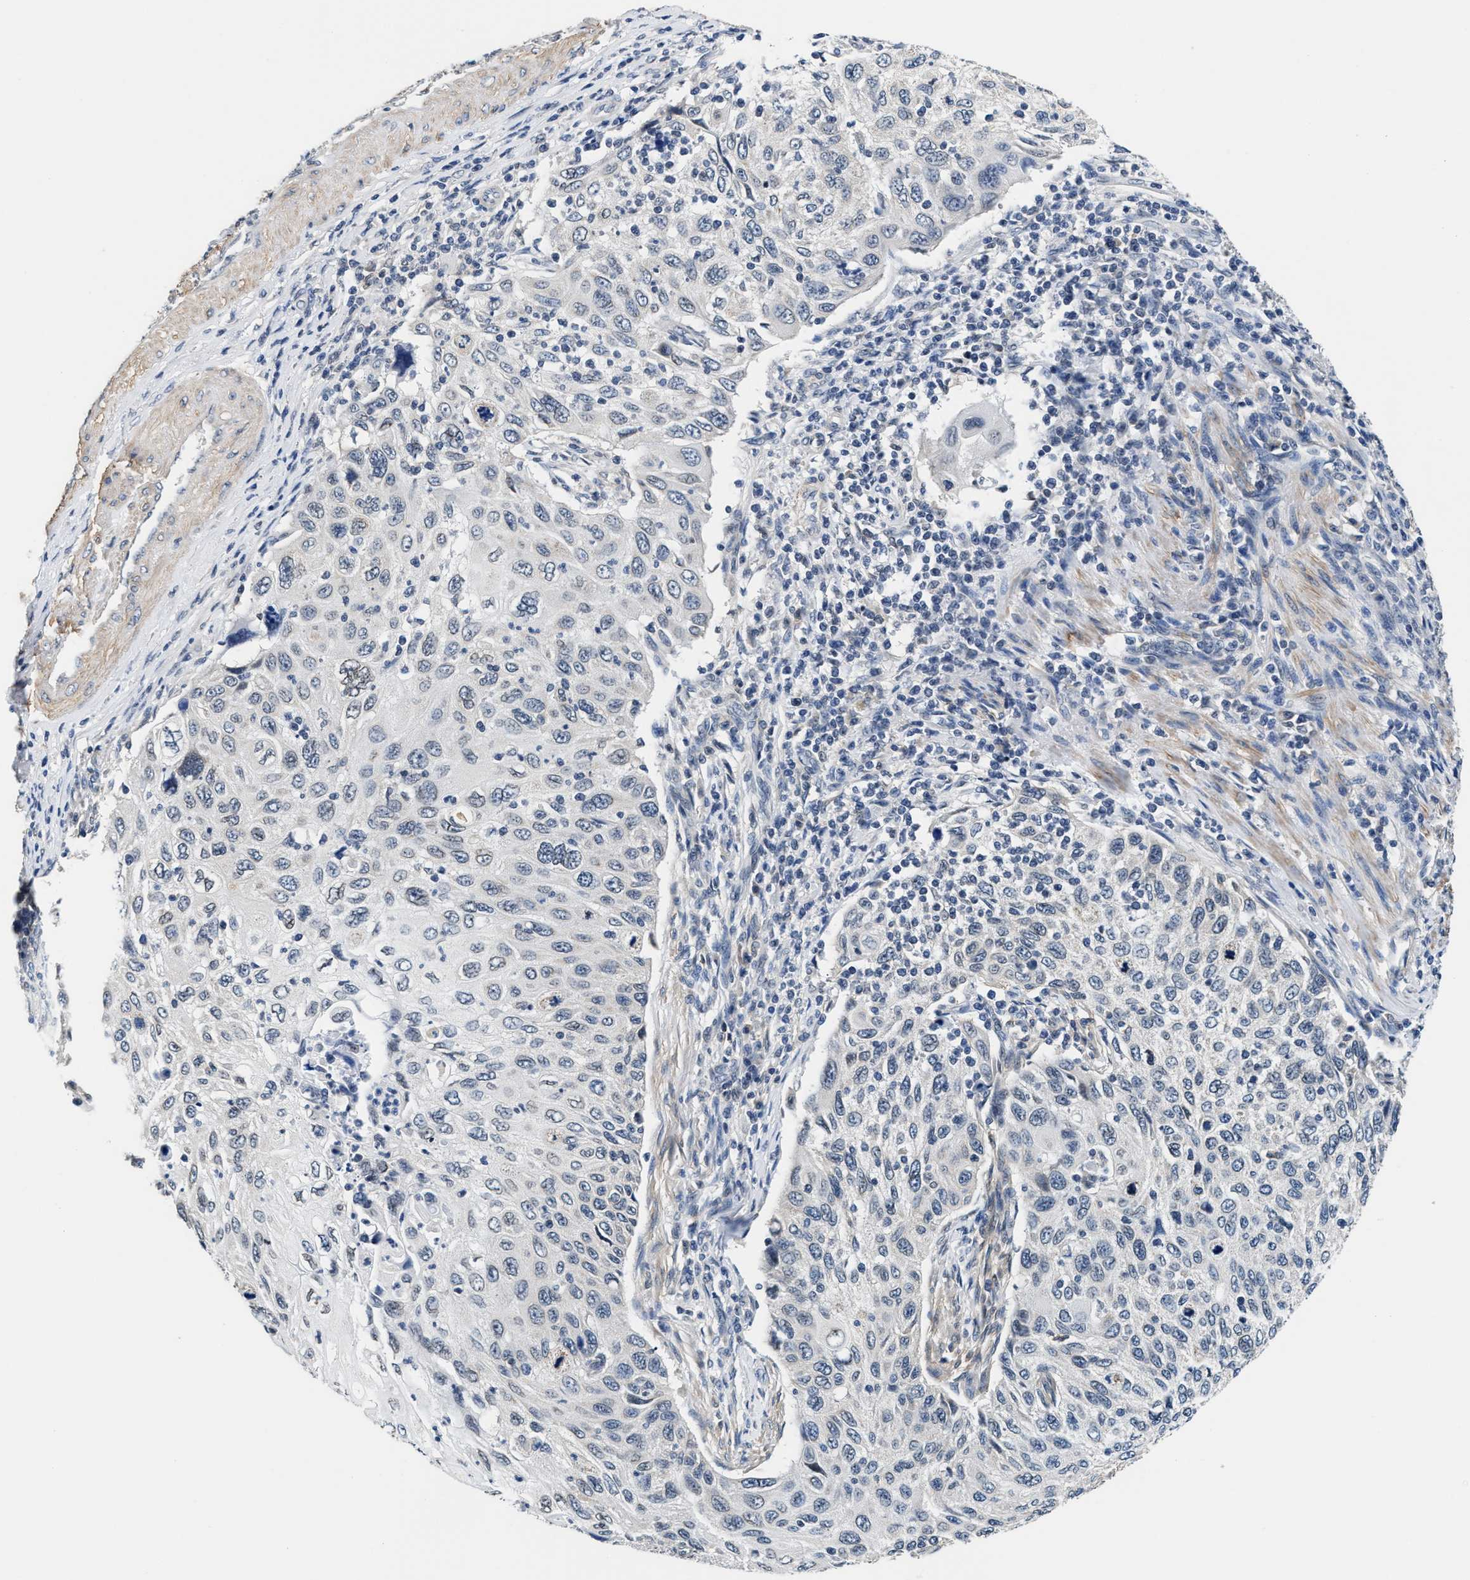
{"staining": {"intensity": "negative", "quantity": "none", "location": "none"}, "tissue": "cervical cancer", "cell_type": "Tumor cells", "image_type": "cancer", "snomed": [{"axis": "morphology", "description": "Squamous cell carcinoma, NOS"}, {"axis": "topography", "description": "Cervix"}], "caption": "This is a histopathology image of immunohistochemistry (IHC) staining of cervical cancer, which shows no positivity in tumor cells.", "gene": "MYH3", "patient": {"sex": "female", "age": 70}}